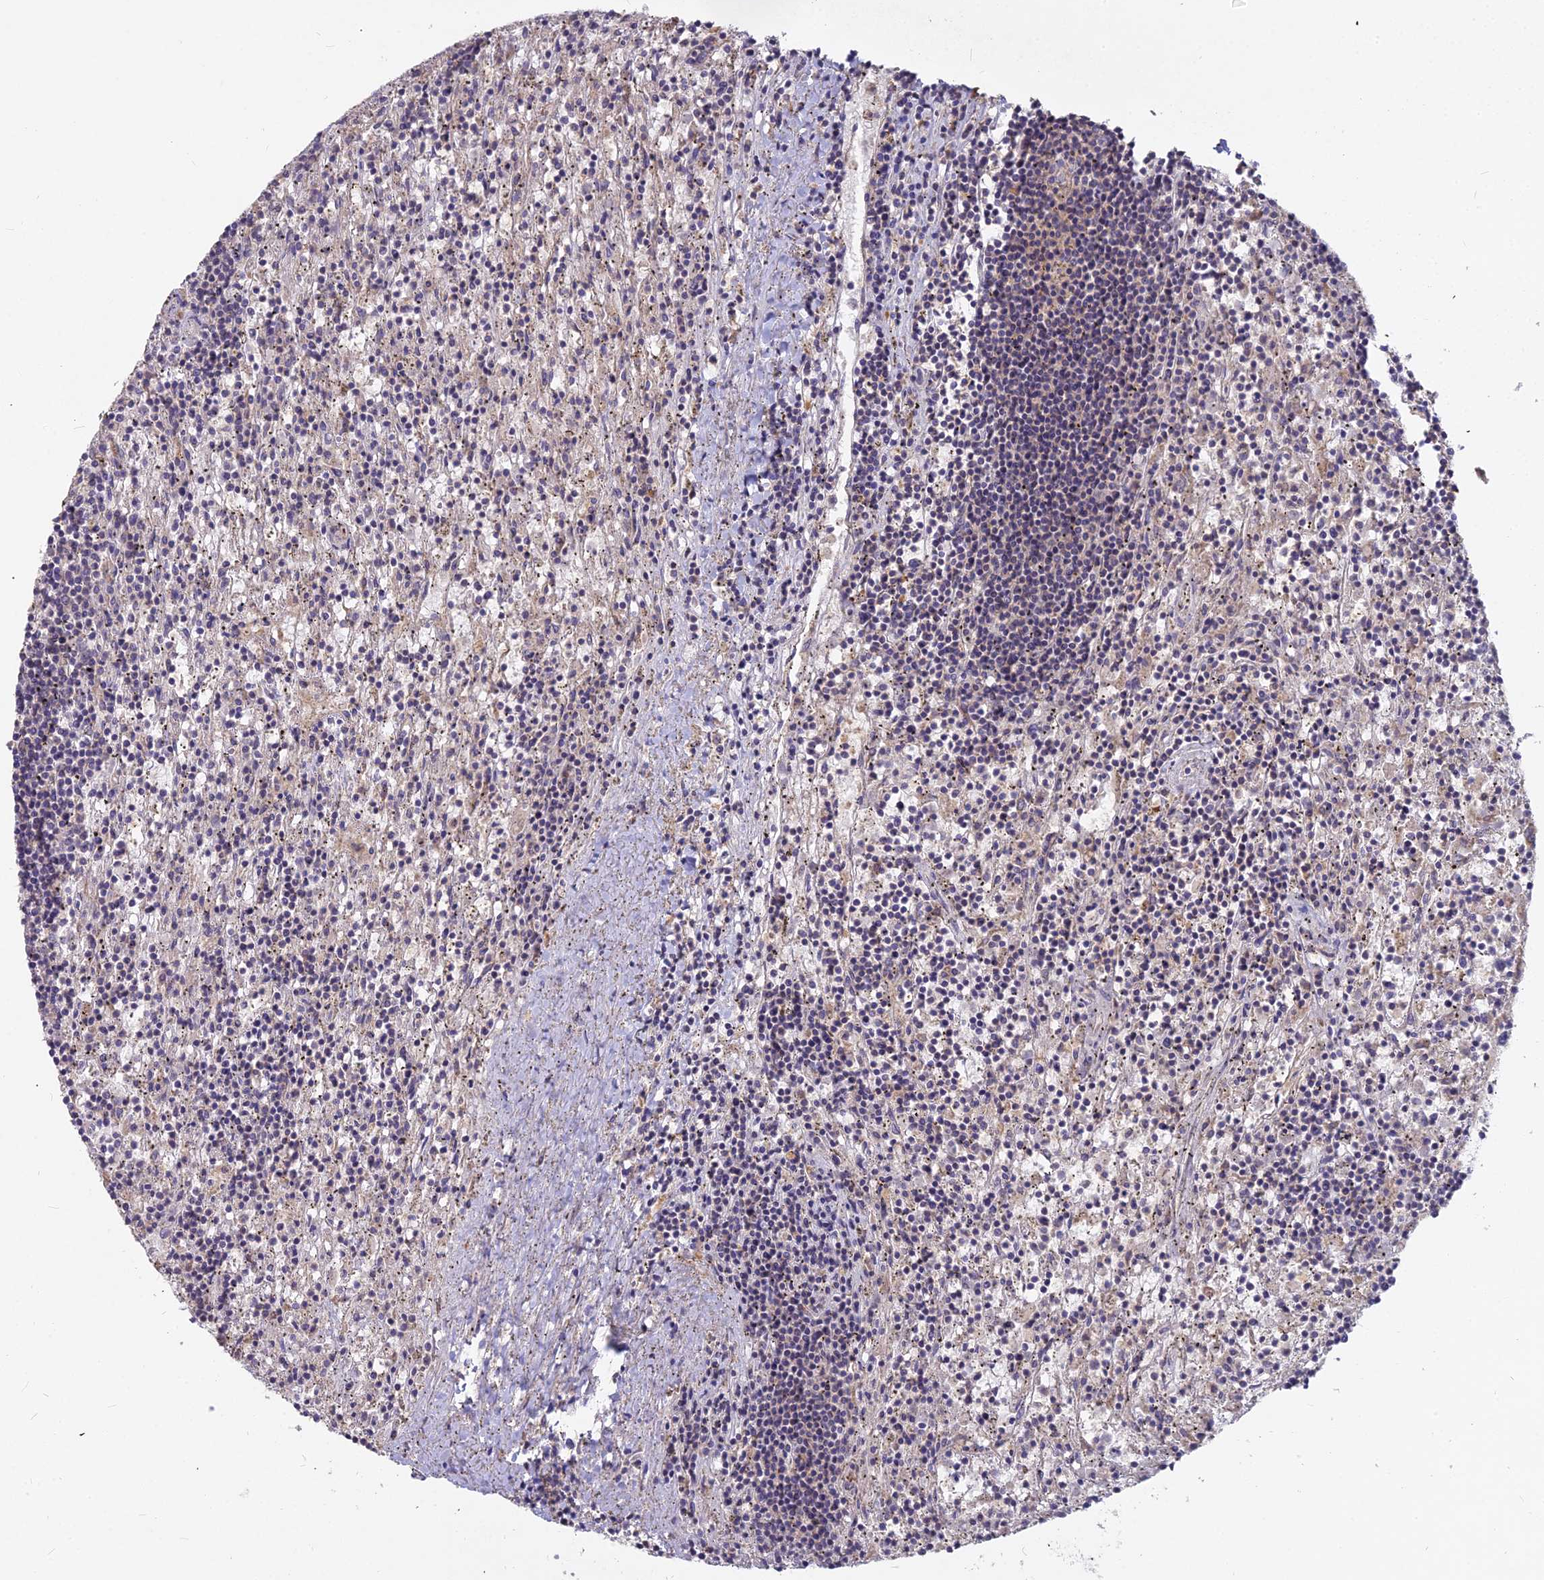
{"staining": {"intensity": "negative", "quantity": "none", "location": "none"}, "tissue": "lymphoma", "cell_type": "Tumor cells", "image_type": "cancer", "snomed": [{"axis": "morphology", "description": "Malignant lymphoma, non-Hodgkin's type, Low grade"}, {"axis": "topography", "description": "Spleen"}], "caption": "This is a image of IHC staining of lymphoma, which shows no expression in tumor cells.", "gene": "MICU2", "patient": {"sex": "male", "age": 76}}